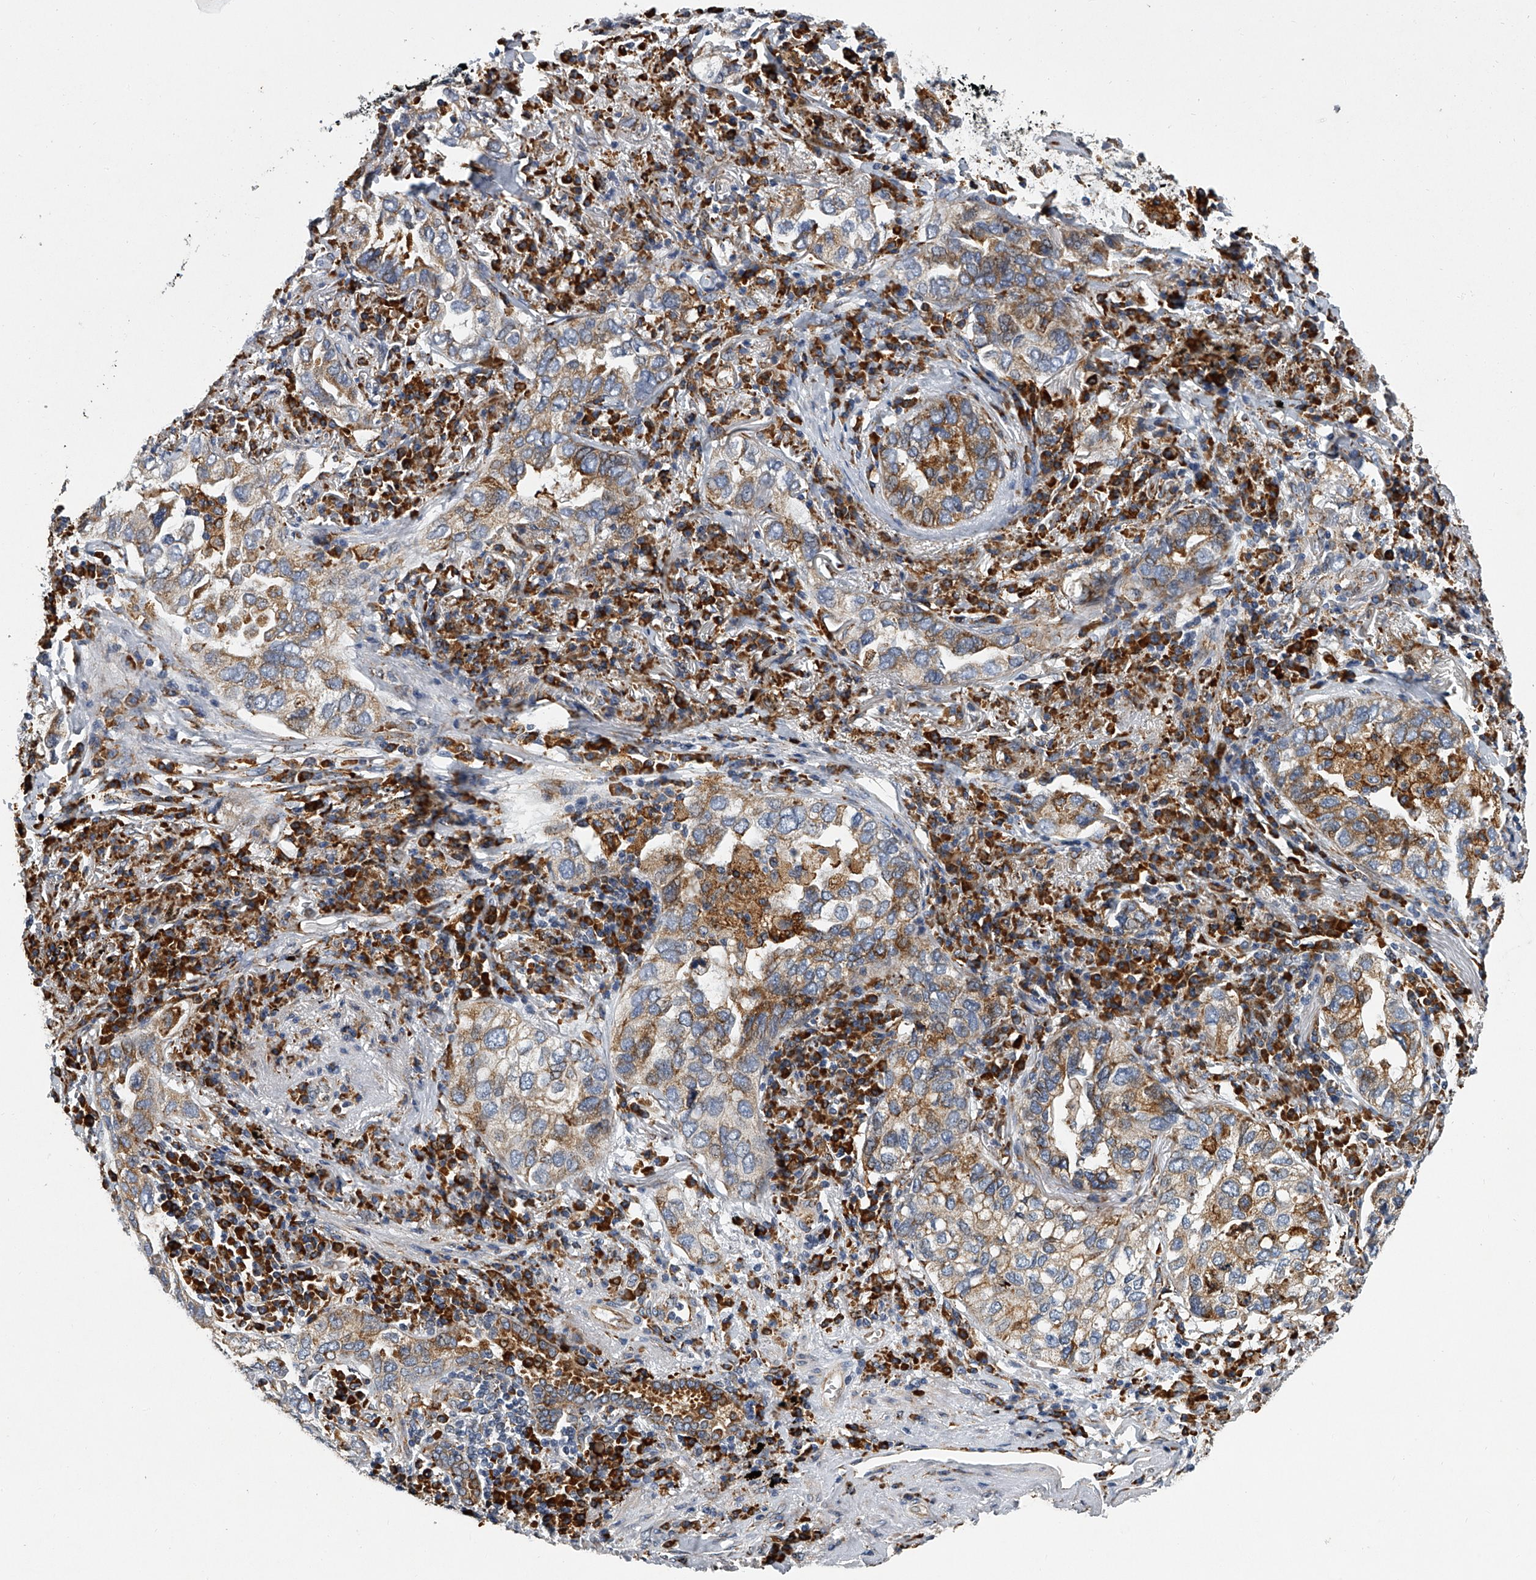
{"staining": {"intensity": "moderate", "quantity": ">75%", "location": "cytoplasmic/membranous"}, "tissue": "lung cancer", "cell_type": "Tumor cells", "image_type": "cancer", "snomed": [{"axis": "morphology", "description": "Adenocarcinoma, NOS"}, {"axis": "topography", "description": "Lung"}], "caption": "This histopathology image demonstrates immunohistochemistry (IHC) staining of human lung cancer, with medium moderate cytoplasmic/membranous expression in about >75% of tumor cells.", "gene": "TMEM63C", "patient": {"sex": "male", "age": 65}}